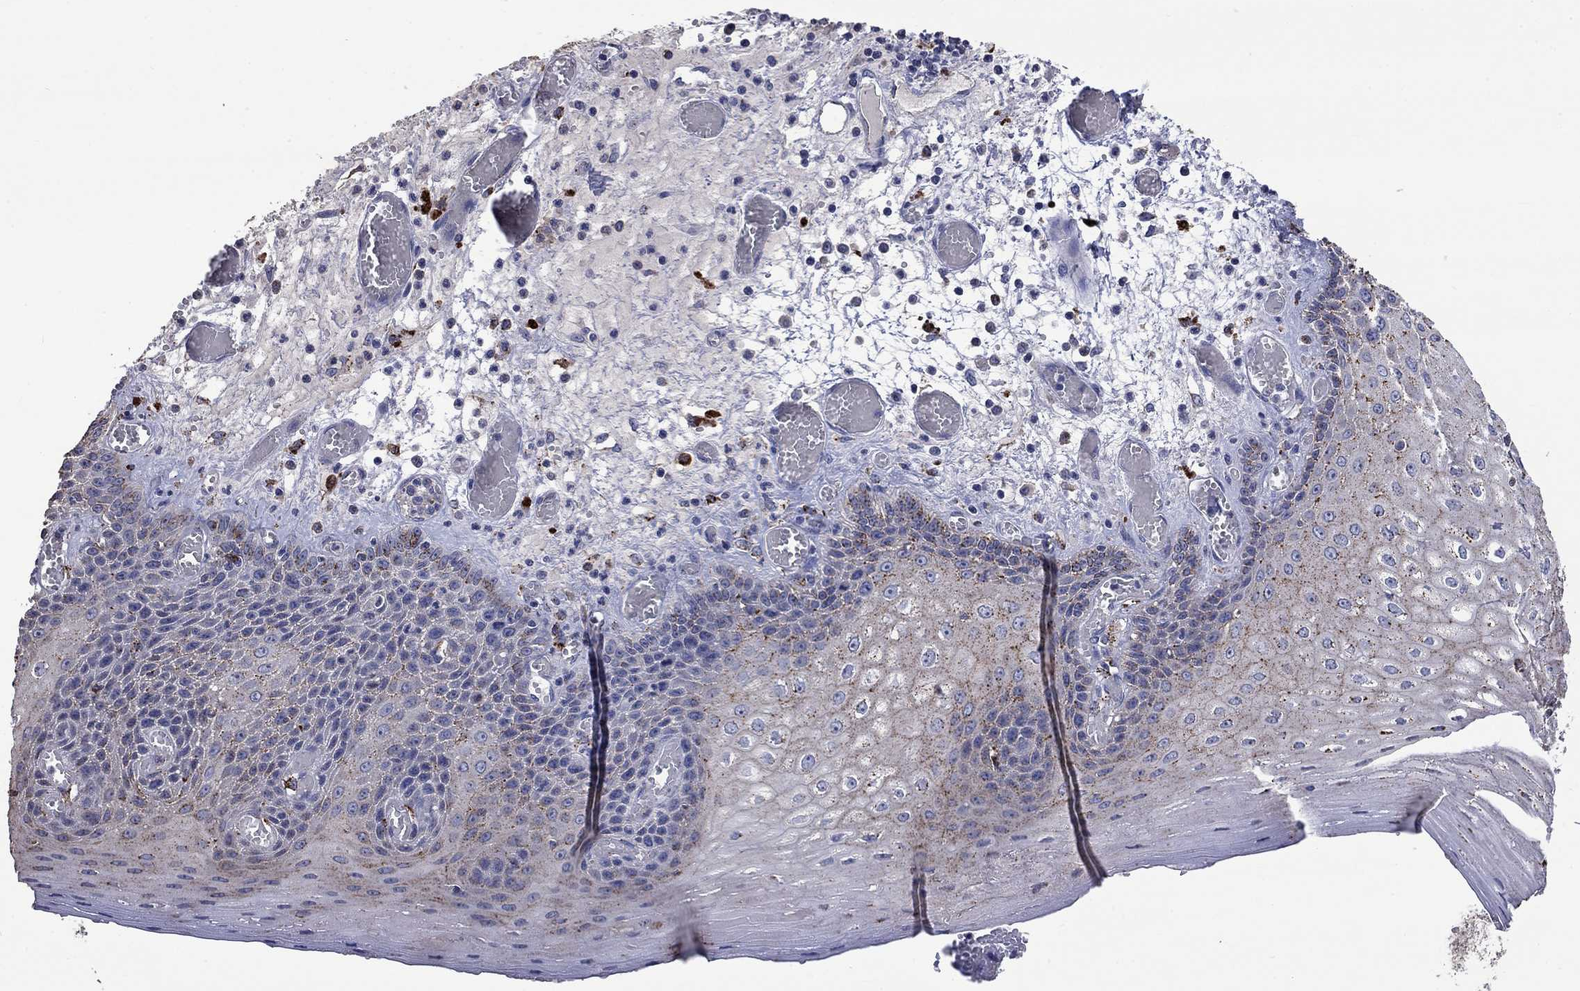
{"staining": {"intensity": "moderate", "quantity": "25%-75%", "location": "cytoplasmic/membranous"}, "tissue": "esophagus", "cell_type": "Squamous epithelial cells", "image_type": "normal", "snomed": [{"axis": "morphology", "description": "Normal tissue, NOS"}, {"axis": "topography", "description": "Esophagus"}], "caption": "Brown immunohistochemical staining in normal esophagus displays moderate cytoplasmic/membranous expression in about 25%-75% of squamous epithelial cells. (DAB IHC with brightfield microscopy, high magnification).", "gene": "CTSB", "patient": {"sex": "male", "age": 58}}